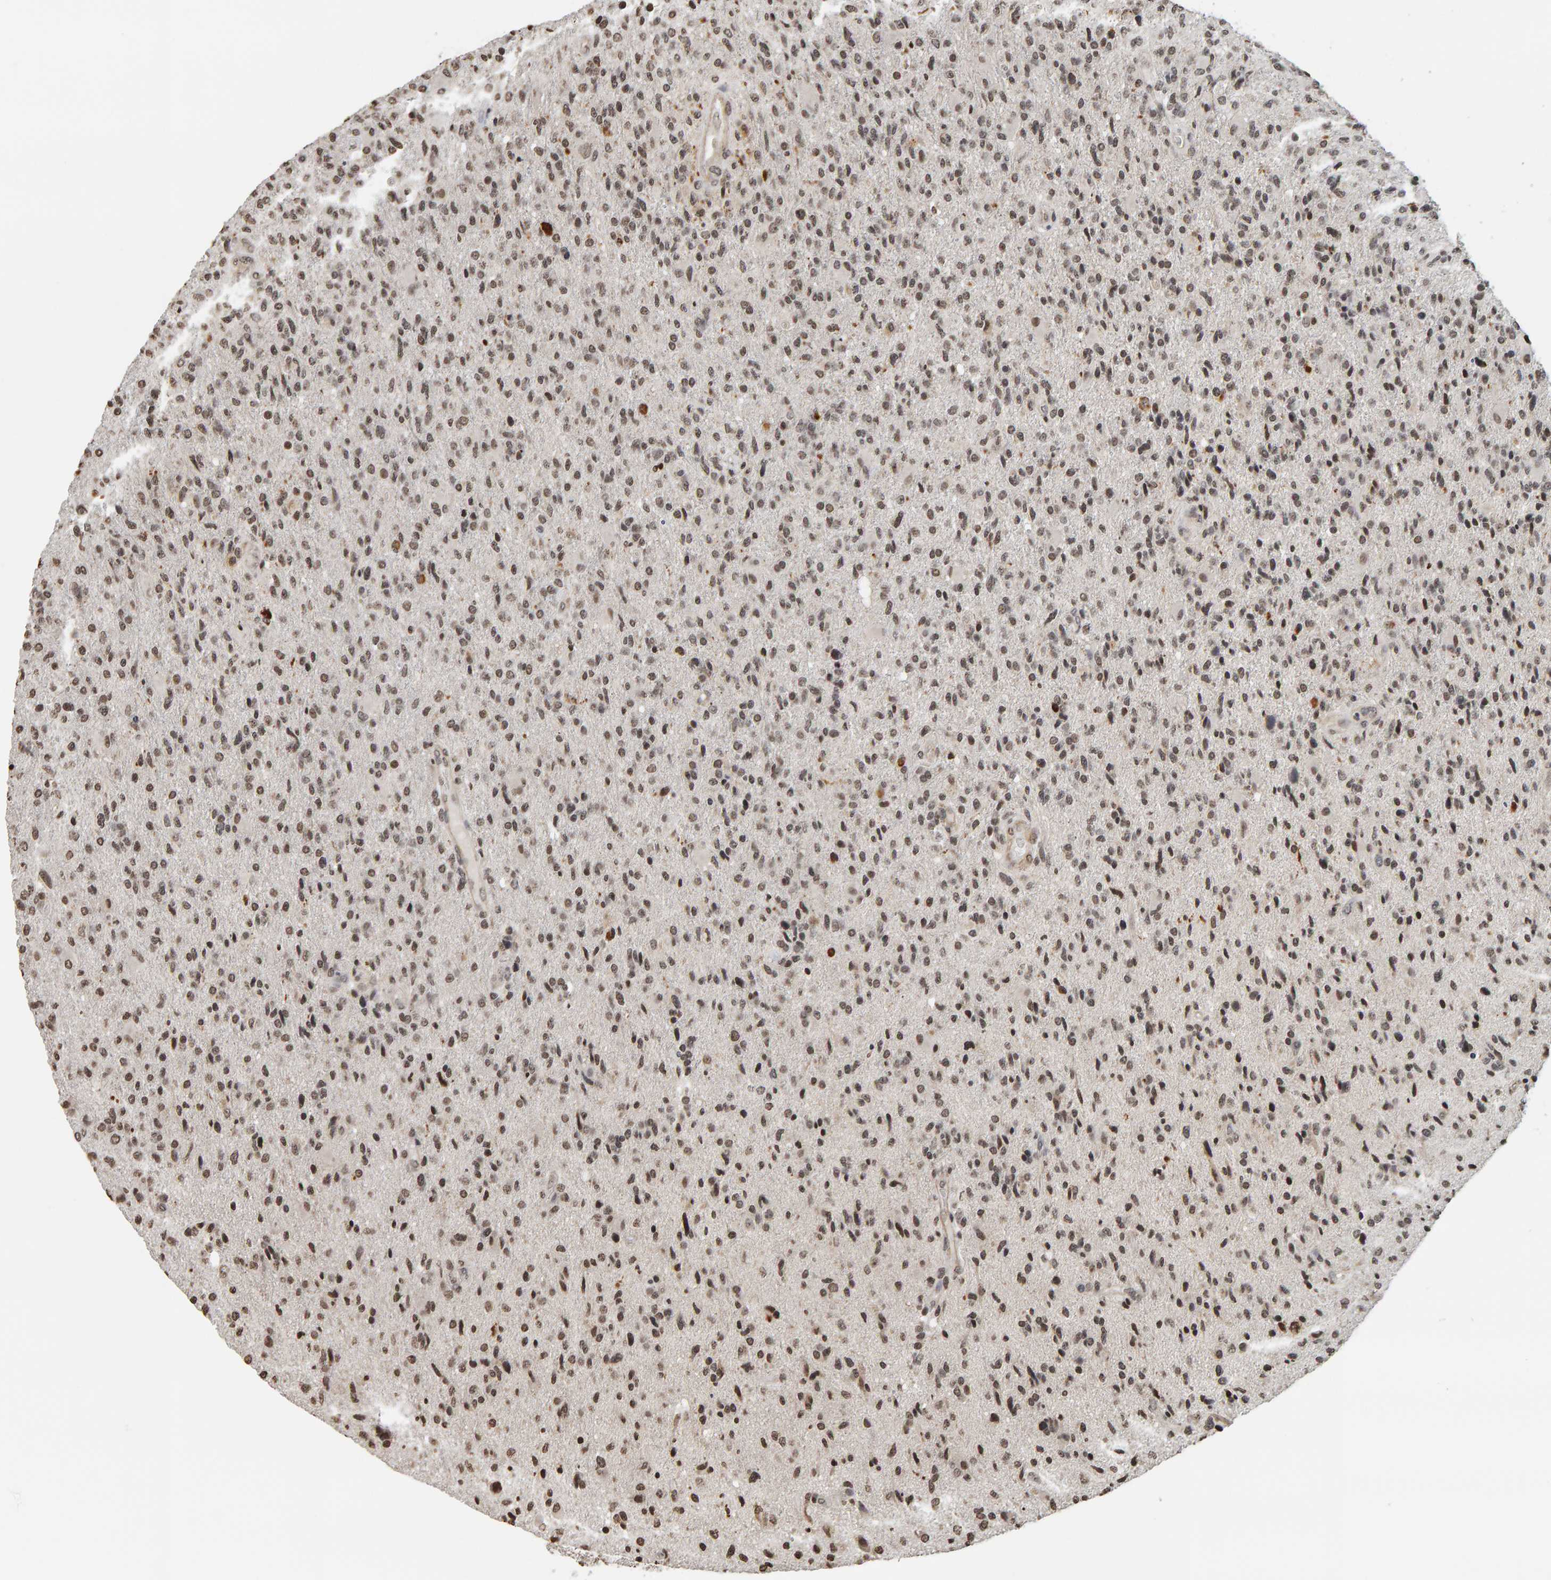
{"staining": {"intensity": "moderate", "quantity": ">75%", "location": "nuclear"}, "tissue": "glioma", "cell_type": "Tumor cells", "image_type": "cancer", "snomed": [{"axis": "morphology", "description": "Glioma, malignant, High grade"}, {"axis": "topography", "description": "Brain"}], "caption": "Protein expression analysis of human glioma reveals moderate nuclear positivity in about >75% of tumor cells.", "gene": "AFF4", "patient": {"sex": "male", "age": 72}}